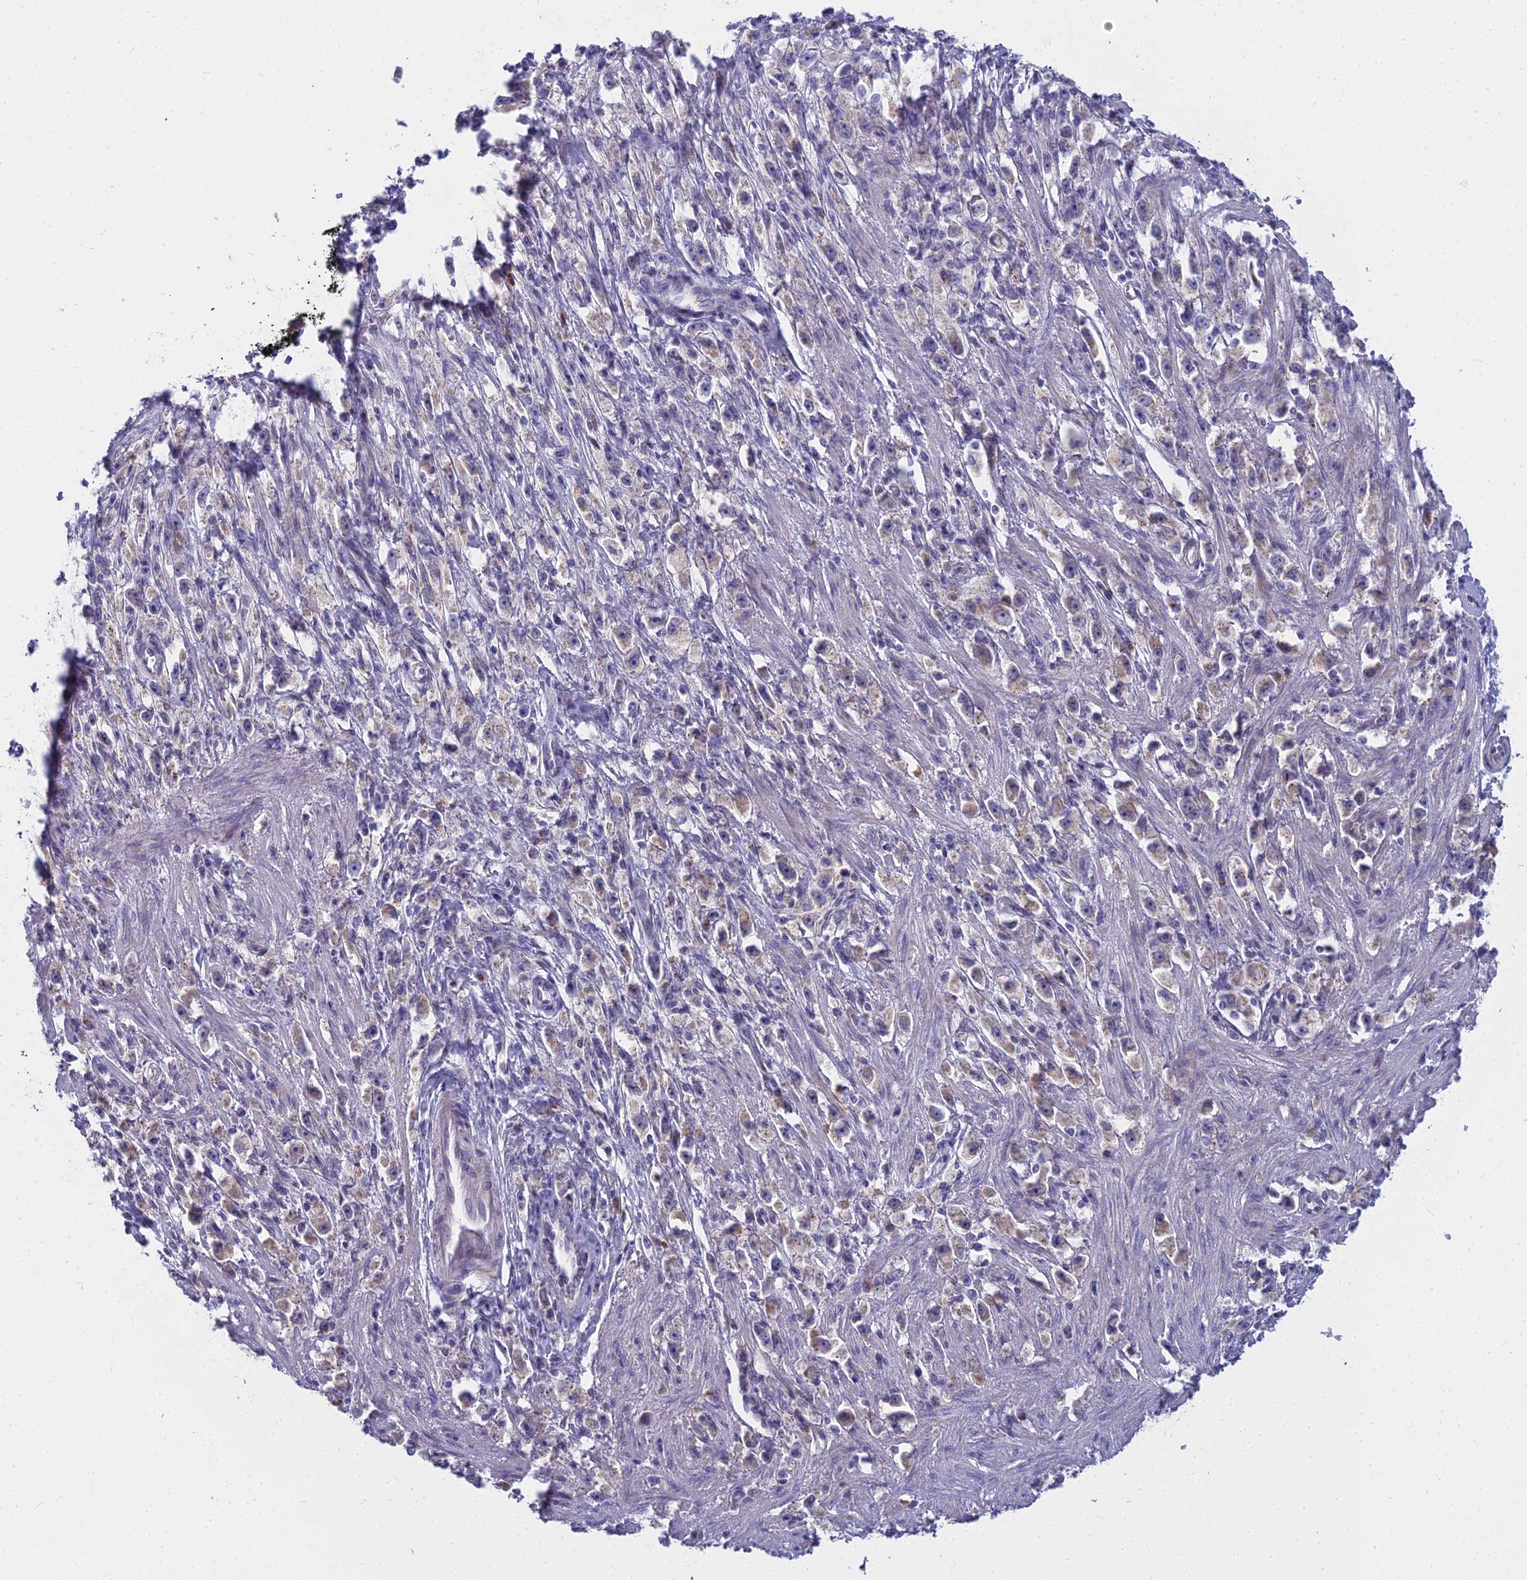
{"staining": {"intensity": "weak", "quantity": "<25%", "location": "cytoplasmic/membranous"}, "tissue": "stomach cancer", "cell_type": "Tumor cells", "image_type": "cancer", "snomed": [{"axis": "morphology", "description": "Adenocarcinoma, NOS"}, {"axis": "topography", "description": "Stomach"}], "caption": "IHC of stomach cancer exhibits no expression in tumor cells.", "gene": "WDPCP", "patient": {"sex": "female", "age": 59}}